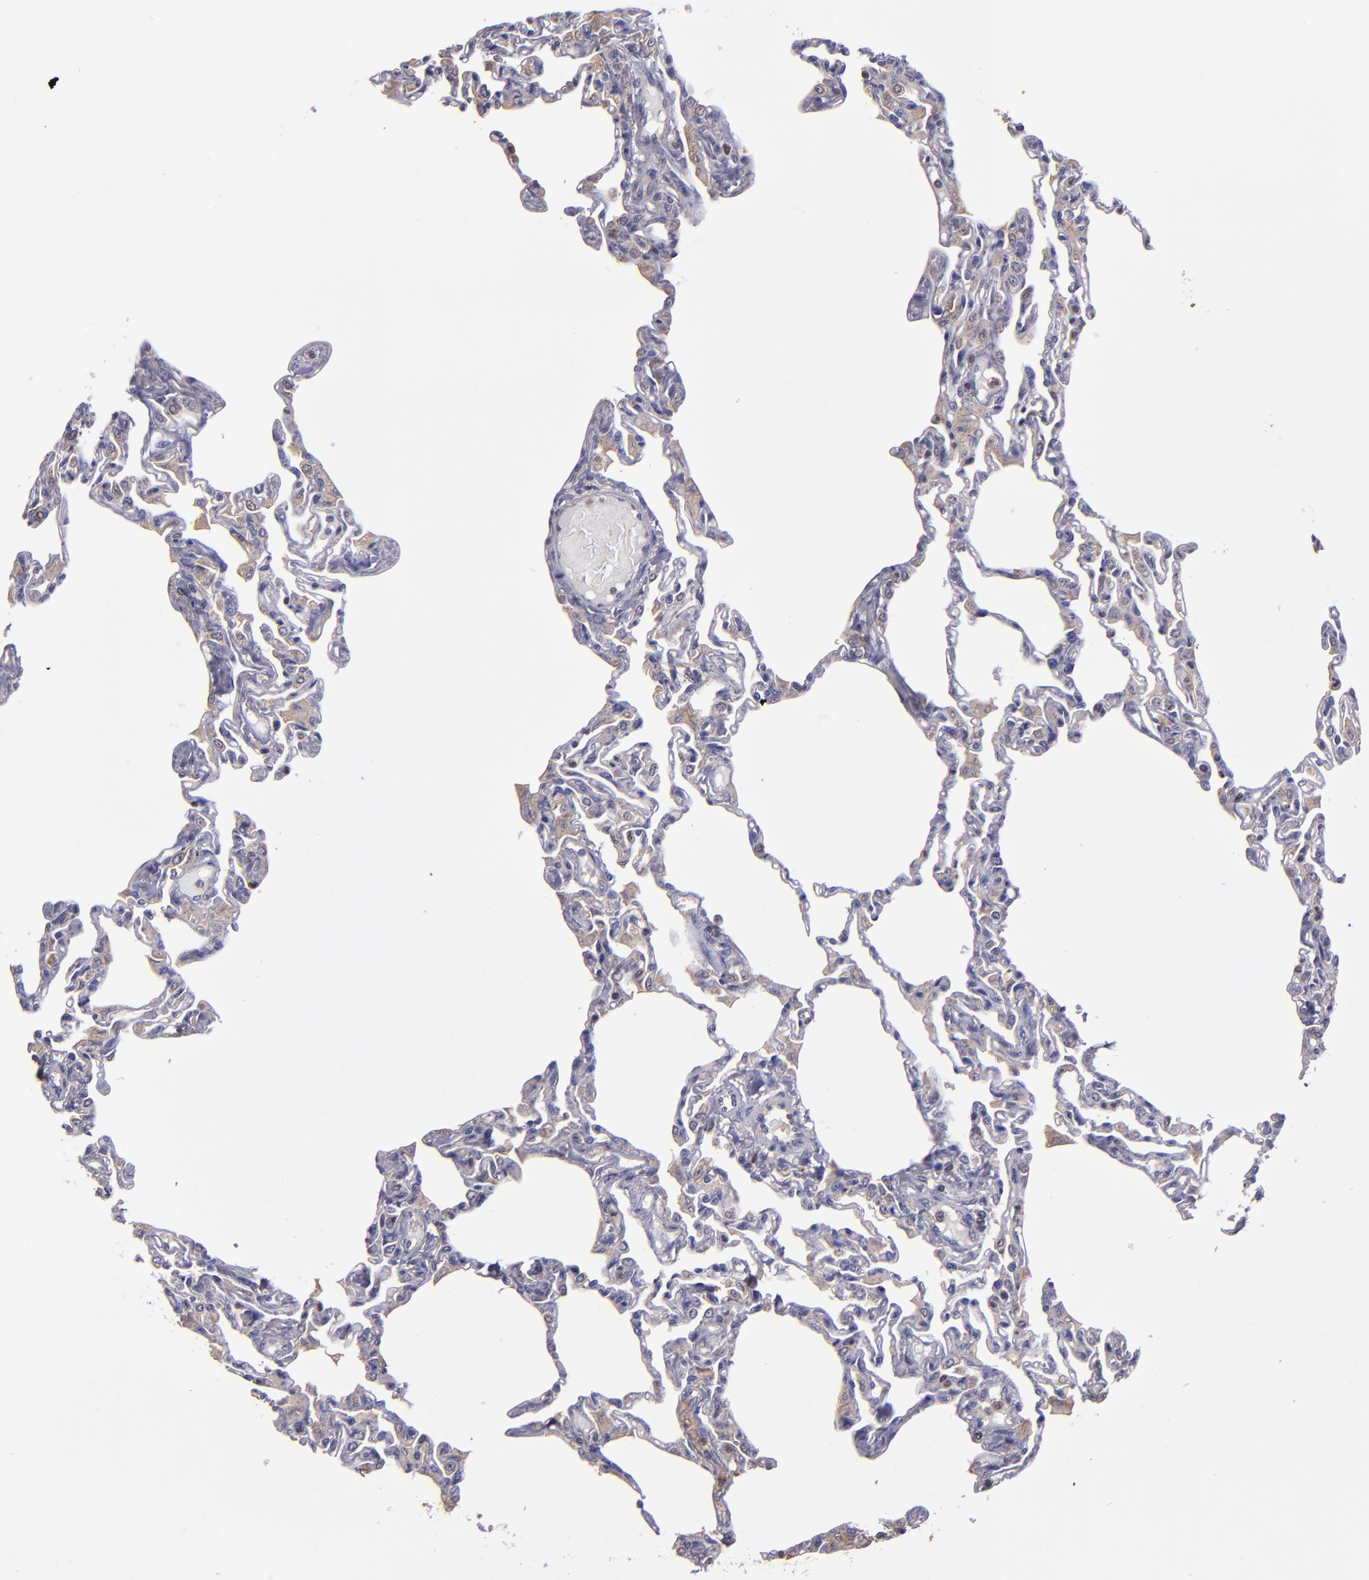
{"staining": {"intensity": "weak", "quantity": "25%-75%", "location": "cytoplasmic/membranous"}, "tissue": "lung", "cell_type": "Alveolar cells", "image_type": "normal", "snomed": [{"axis": "morphology", "description": "Normal tissue, NOS"}, {"axis": "topography", "description": "Lung"}], "caption": "An image of lung stained for a protein shows weak cytoplasmic/membranous brown staining in alveolar cells.", "gene": "CARS1", "patient": {"sex": "female", "age": 49}}